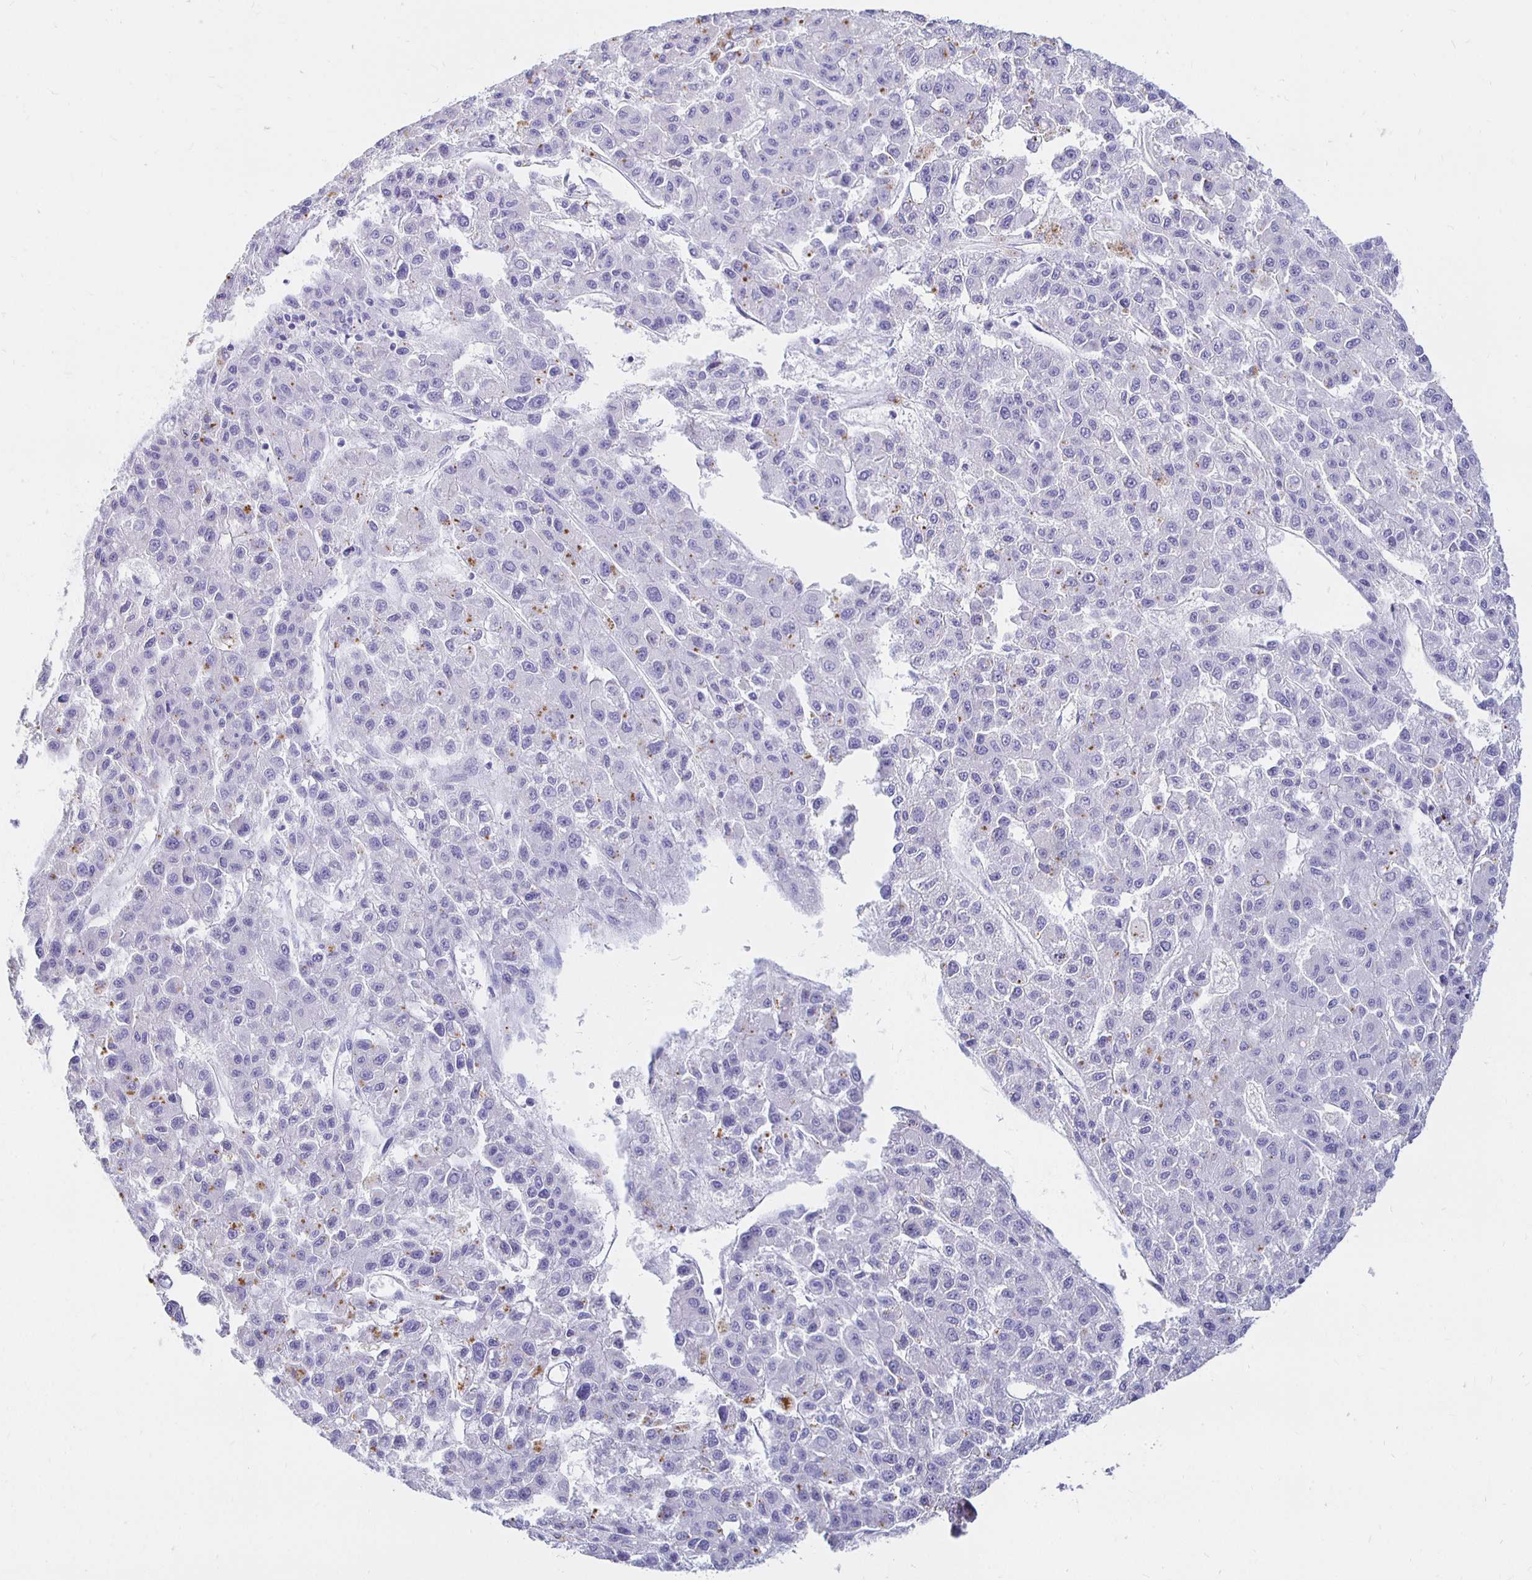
{"staining": {"intensity": "negative", "quantity": "none", "location": "none"}, "tissue": "liver cancer", "cell_type": "Tumor cells", "image_type": "cancer", "snomed": [{"axis": "morphology", "description": "Carcinoma, Hepatocellular, NOS"}, {"axis": "topography", "description": "Liver"}], "caption": "Micrograph shows no significant protein positivity in tumor cells of liver cancer (hepatocellular carcinoma). (Immunohistochemistry (ihc), brightfield microscopy, high magnification).", "gene": "UMOD", "patient": {"sex": "male", "age": 70}}